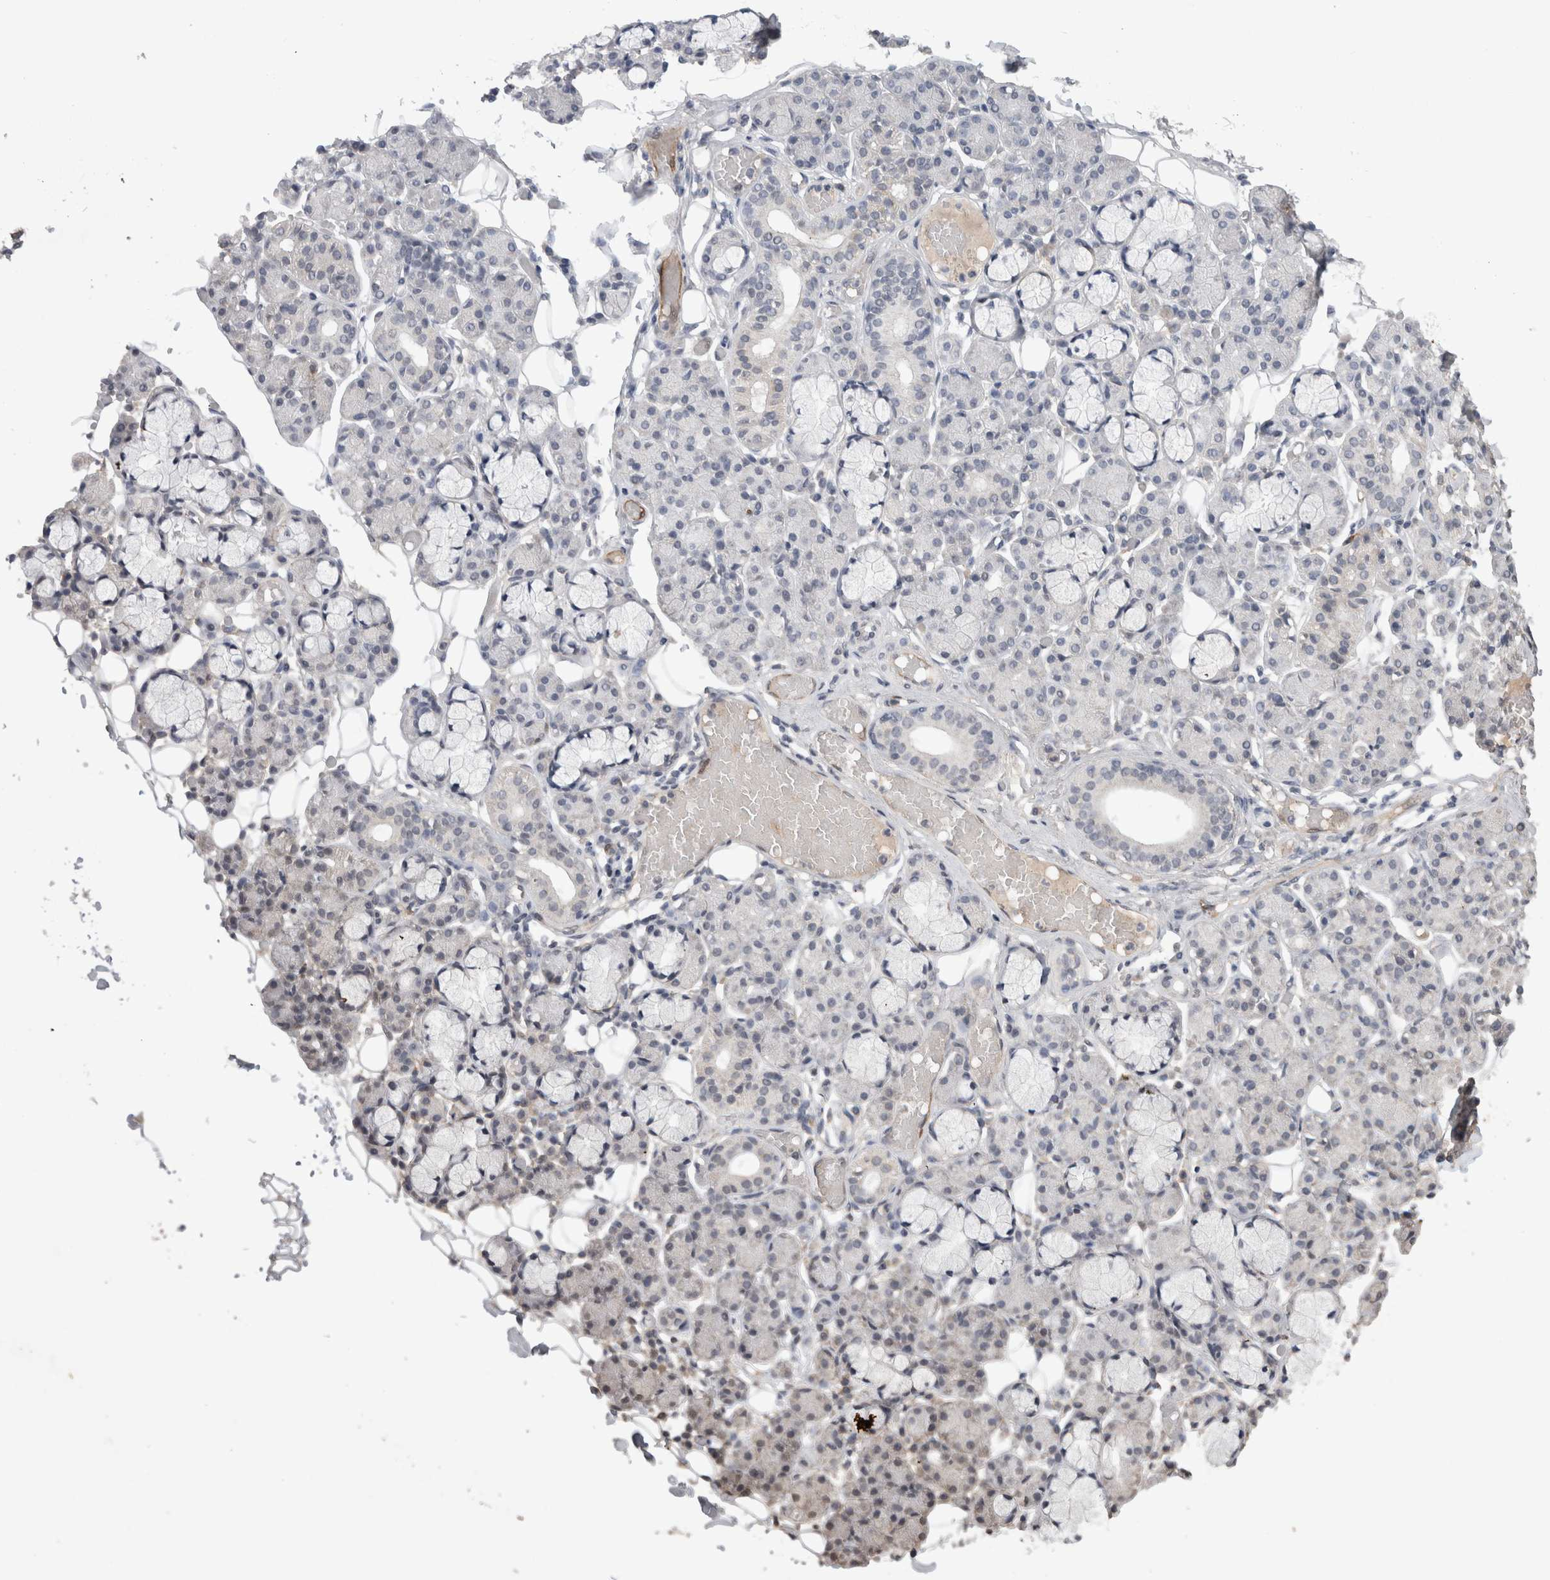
{"staining": {"intensity": "negative", "quantity": "none", "location": "none"}, "tissue": "salivary gland", "cell_type": "Glandular cells", "image_type": "normal", "snomed": [{"axis": "morphology", "description": "Normal tissue, NOS"}, {"axis": "topography", "description": "Salivary gland"}], "caption": "IHC image of normal salivary gland stained for a protein (brown), which exhibits no positivity in glandular cells.", "gene": "CDH13", "patient": {"sex": "male", "age": 63}}